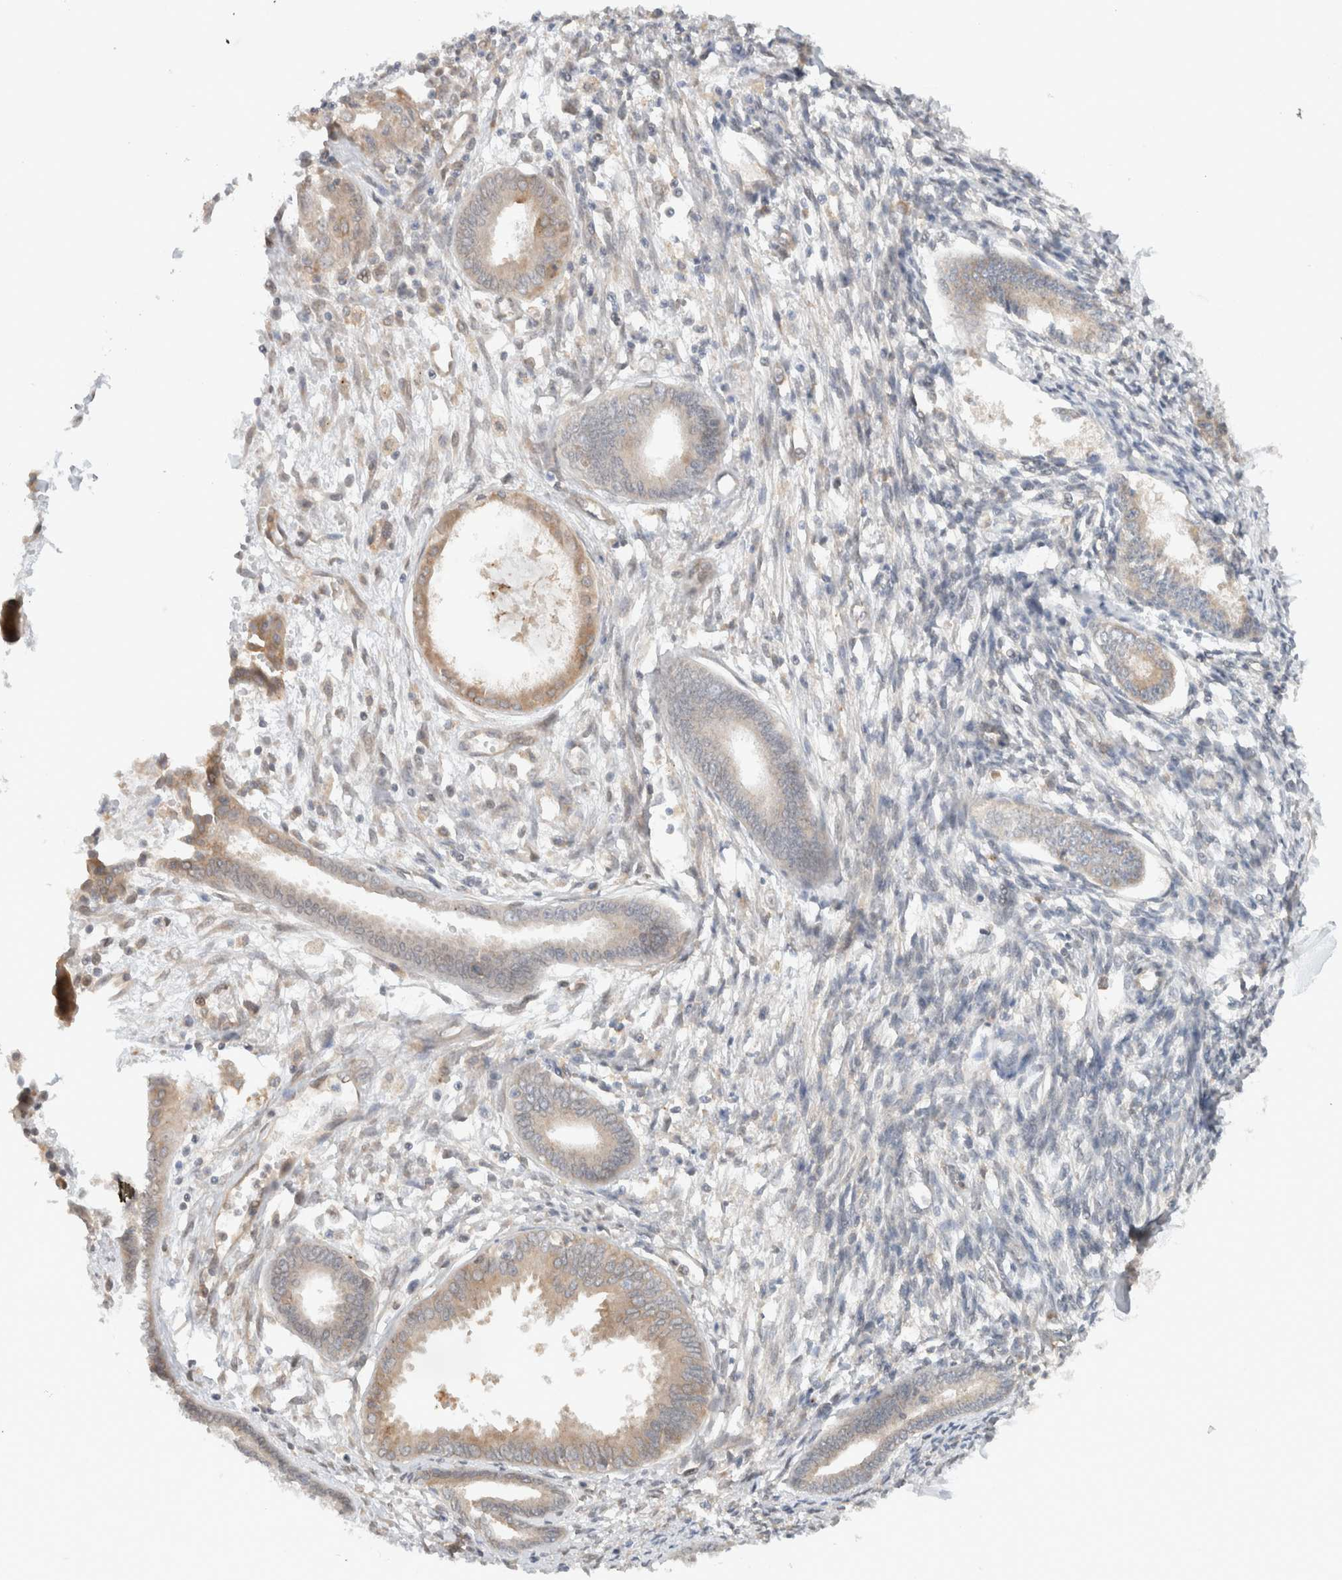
{"staining": {"intensity": "weak", "quantity": "<25%", "location": "cytoplasmic/membranous"}, "tissue": "endometrium", "cell_type": "Cells in endometrial stroma", "image_type": "normal", "snomed": [{"axis": "morphology", "description": "Normal tissue, NOS"}, {"axis": "topography", "description": "Endometrium"}], "caption": "This is an IHC photomicrograph of normal endometrium. There is no positivity in cells in endometrial stroma.", "gene": "ARFGEF2", "patient": {"sex": "female", "age": 56}}